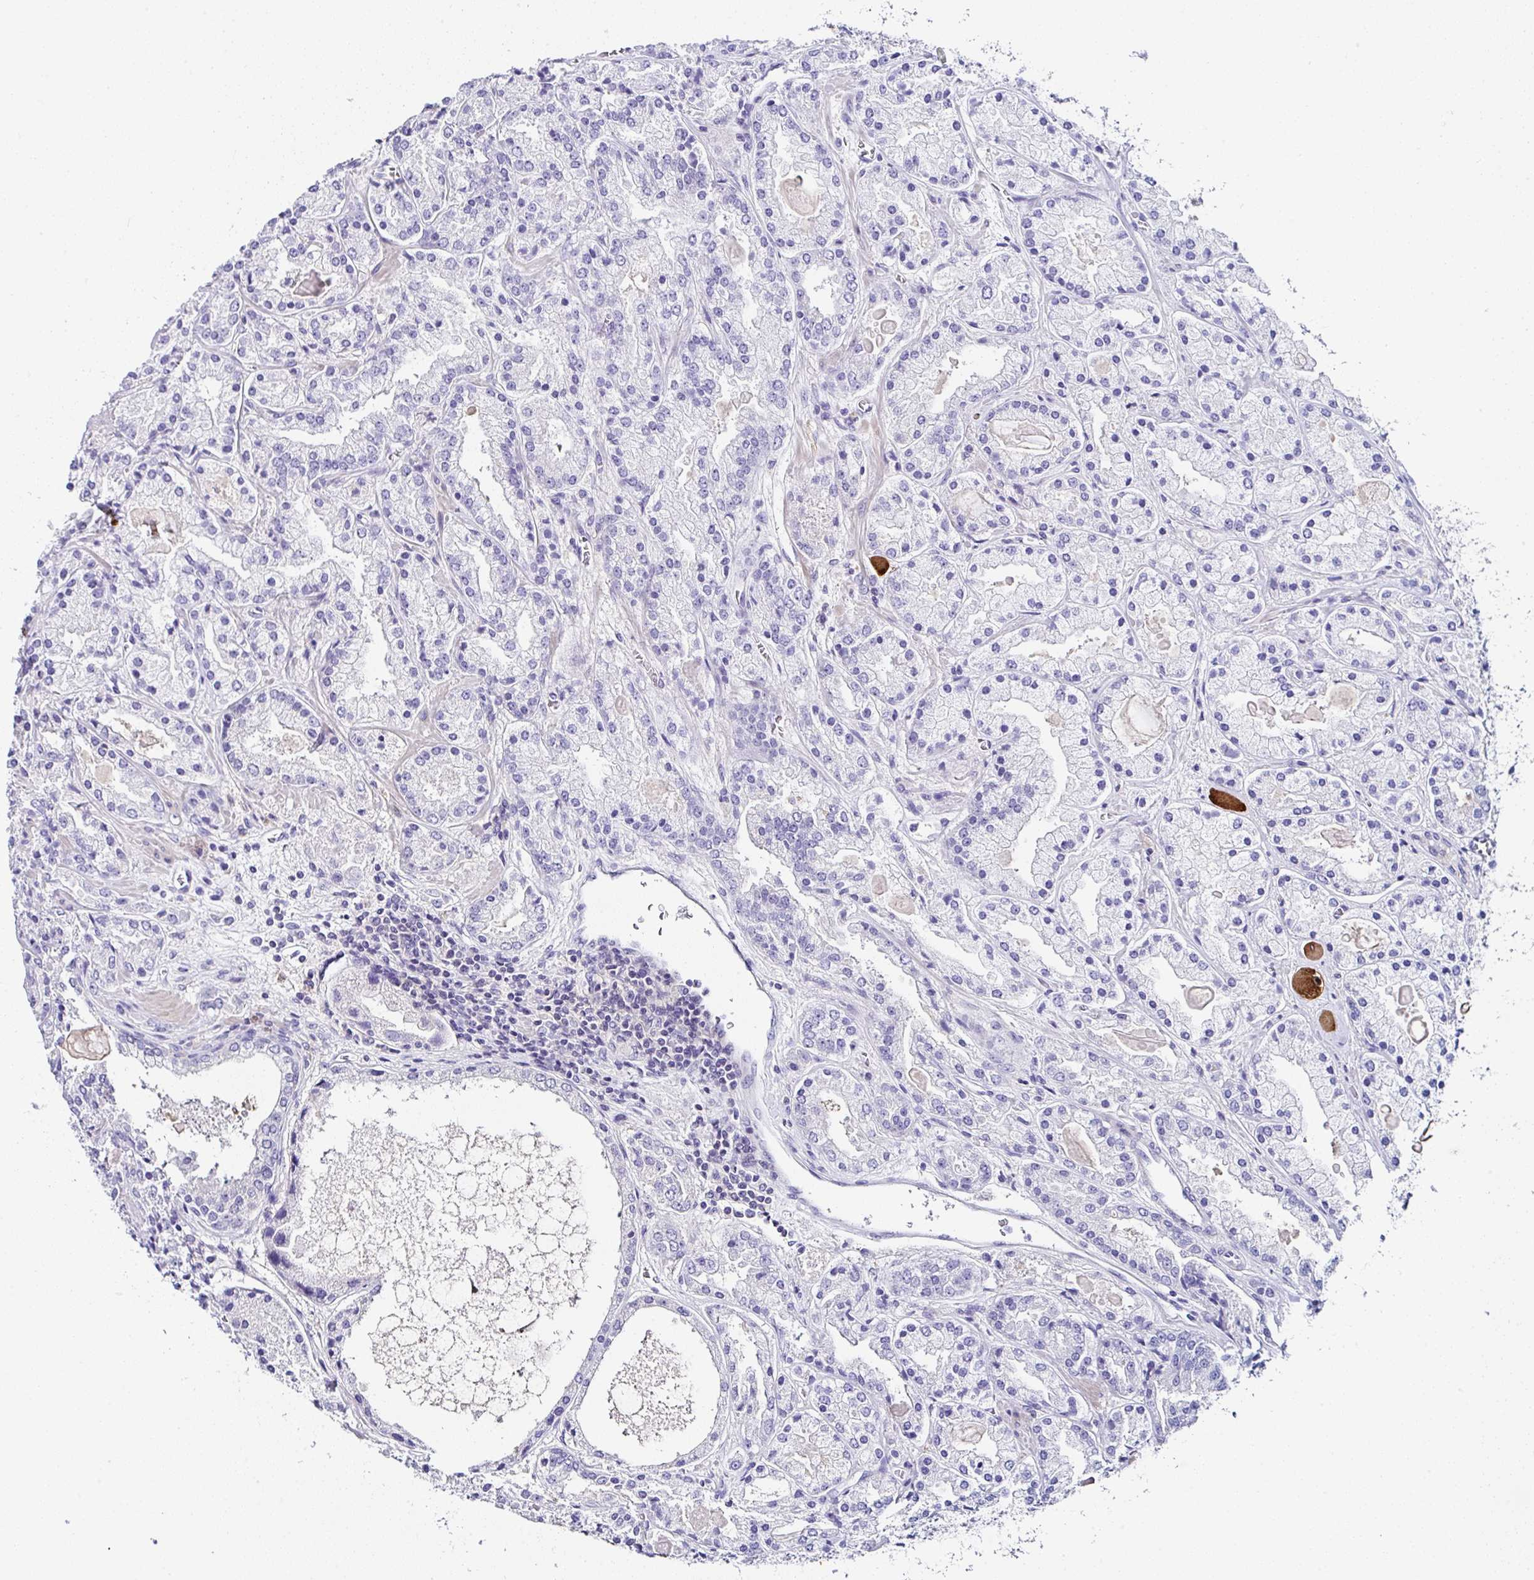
{"staining": {"intensity": "negative", "quantity": "none", "location": "none"}, "tissue": "prostate cancer", "cell_type": "Tumor cells", "image_type": "cancer", "snomed": [{"axis": "morphology", "description": "Adenocarcinoma, High grade"}, {"axis": "topography", "description": "Prostate"}], "caption": "Human prostate cancer stained for a protein using IHC exhibits no positivity in tumor cells.", "gene": "UGT3A1", "patient": {"sex": "male", "age": 67}}